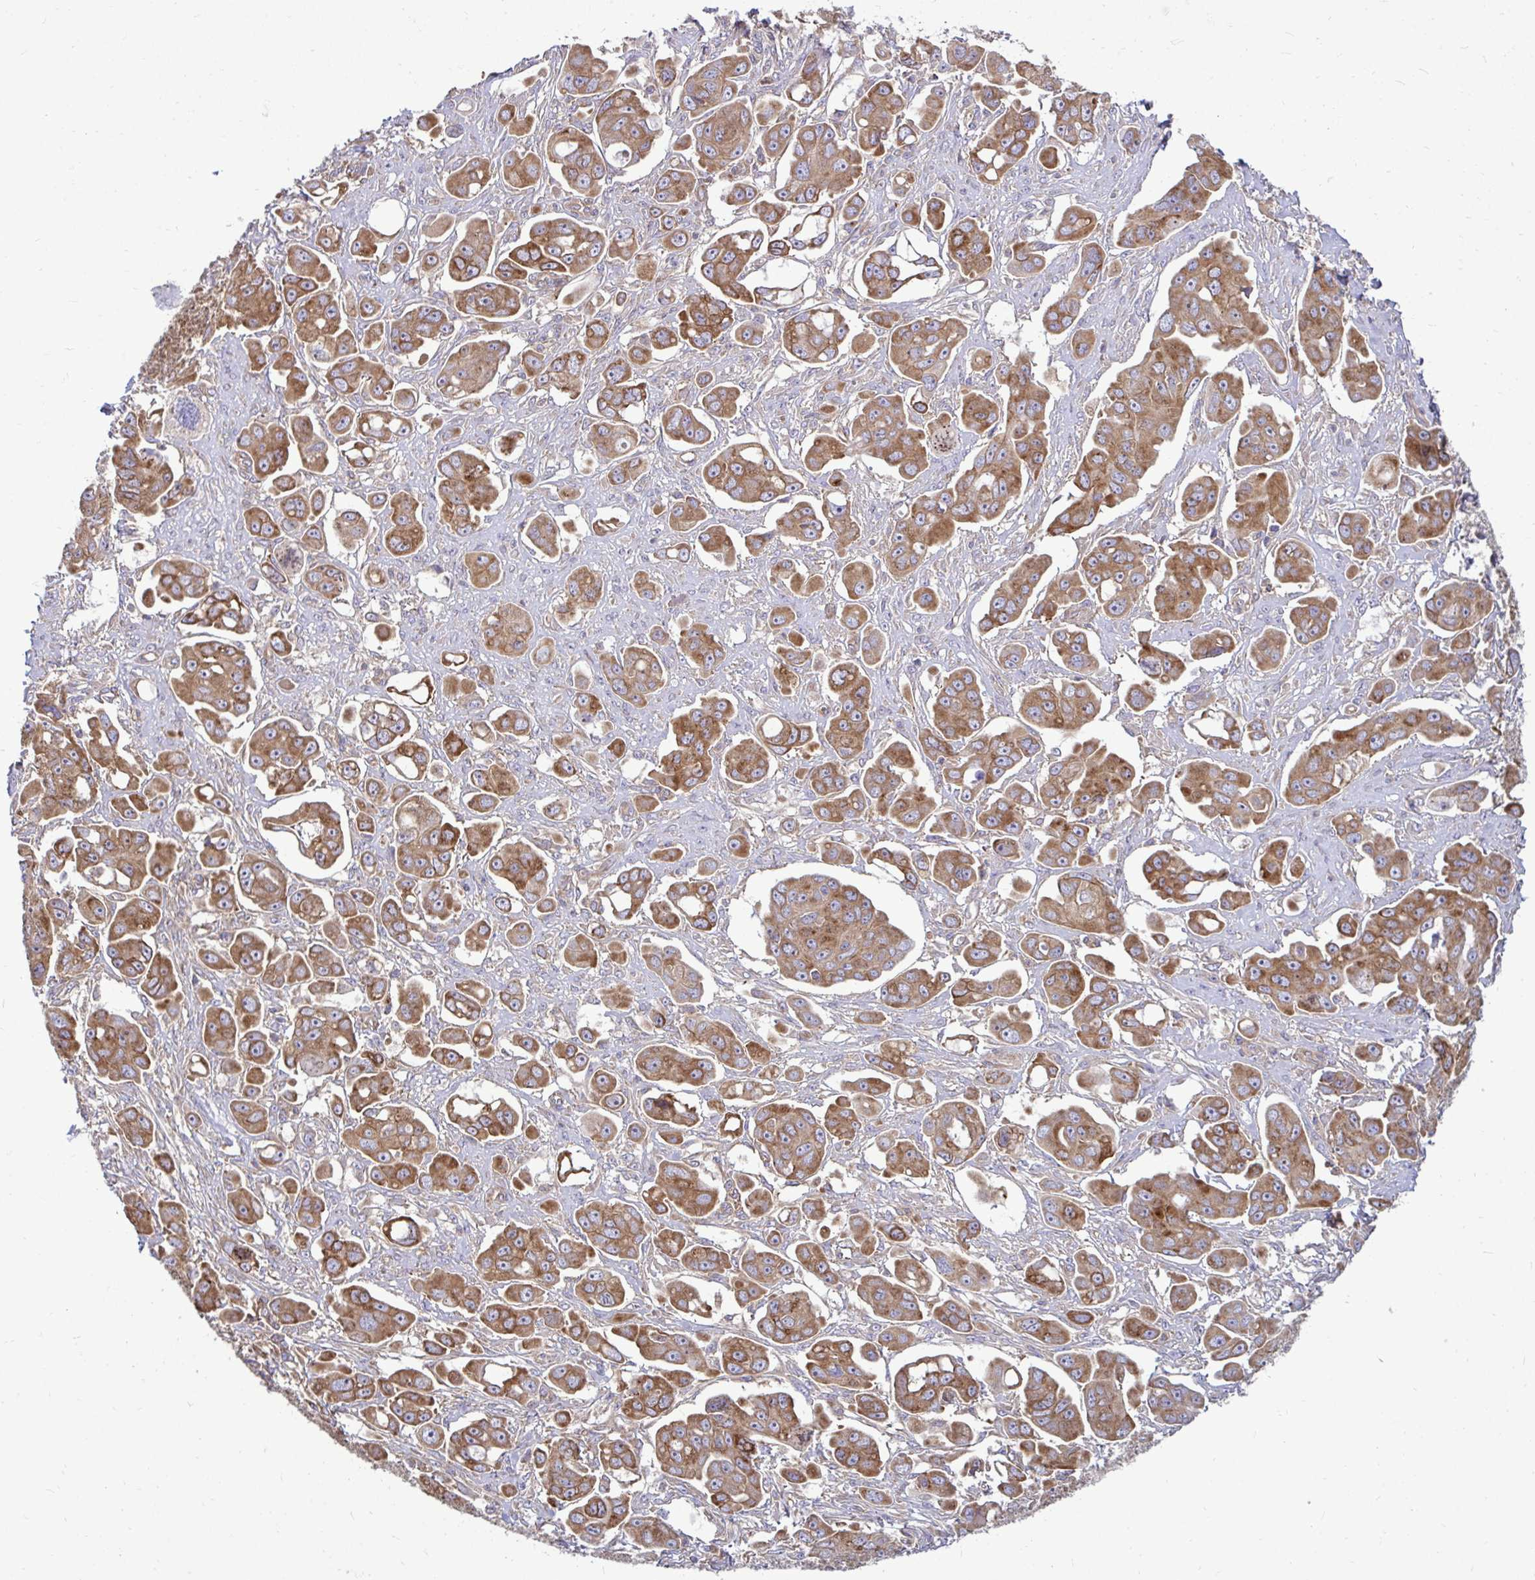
{"staining": {"intensity": "moderate", "quantity": ">75%", "location": "cytoplasmic/membranous"}, "tissue": "ovarian cancer", "cell_type": "Tumor cells", "image_type": "cancer", "snomed": [{"axis": "morphology", "description": "Carcinoma, endometroid"}, {"axis": "topography", "description": "Ovary"}], "caption": "Immunohistochemical staining of human ovarian endometroid carcinoma reveals moderate cytoplasmic/membranous protein staining in about >75% of tumor cells.", "gene": "FMR1", "patient": {"sex": "female", "age": 70}}